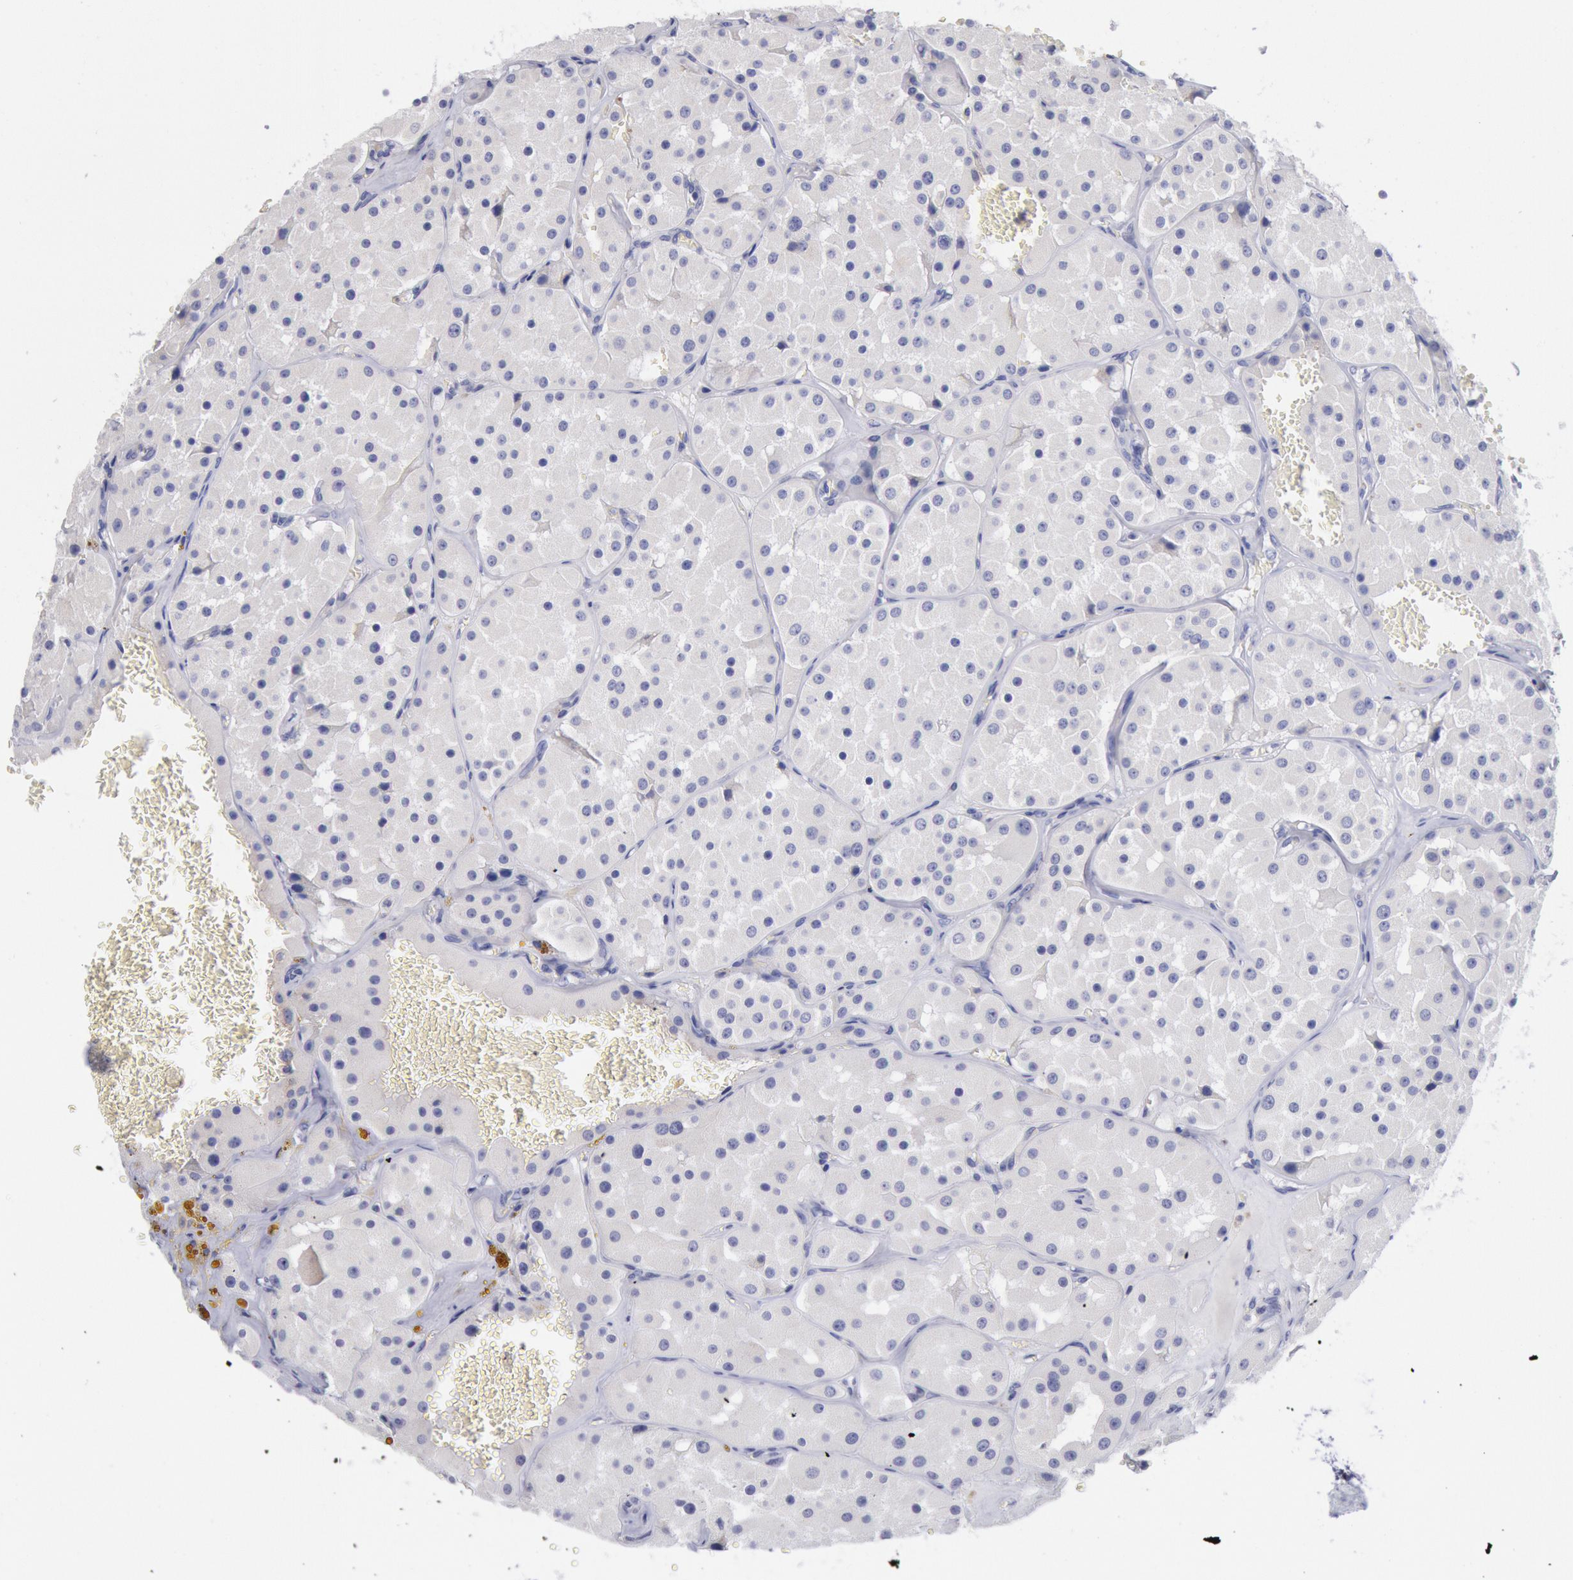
{"staining": {"intensity": "negative", "quantity": "none", "location": "none"}, "tissue": "renal cancer", "cell_type": "Tumor cells", "image_type": "cancer", "snomed": [{"axis": "morphology", "description": "Adenocarcinoma, uncertain malignant potential"}, {"axis": "topography", "description": "Kidney"}], "caption": "DAB immunohistochemical staining of renal cancer (adenocarcinoma,  uncertain malignant potential) displays no significant expression in tumor cells.", "gene": "GAL3ST1", "patient": {"sex": "male", "age": 63}}